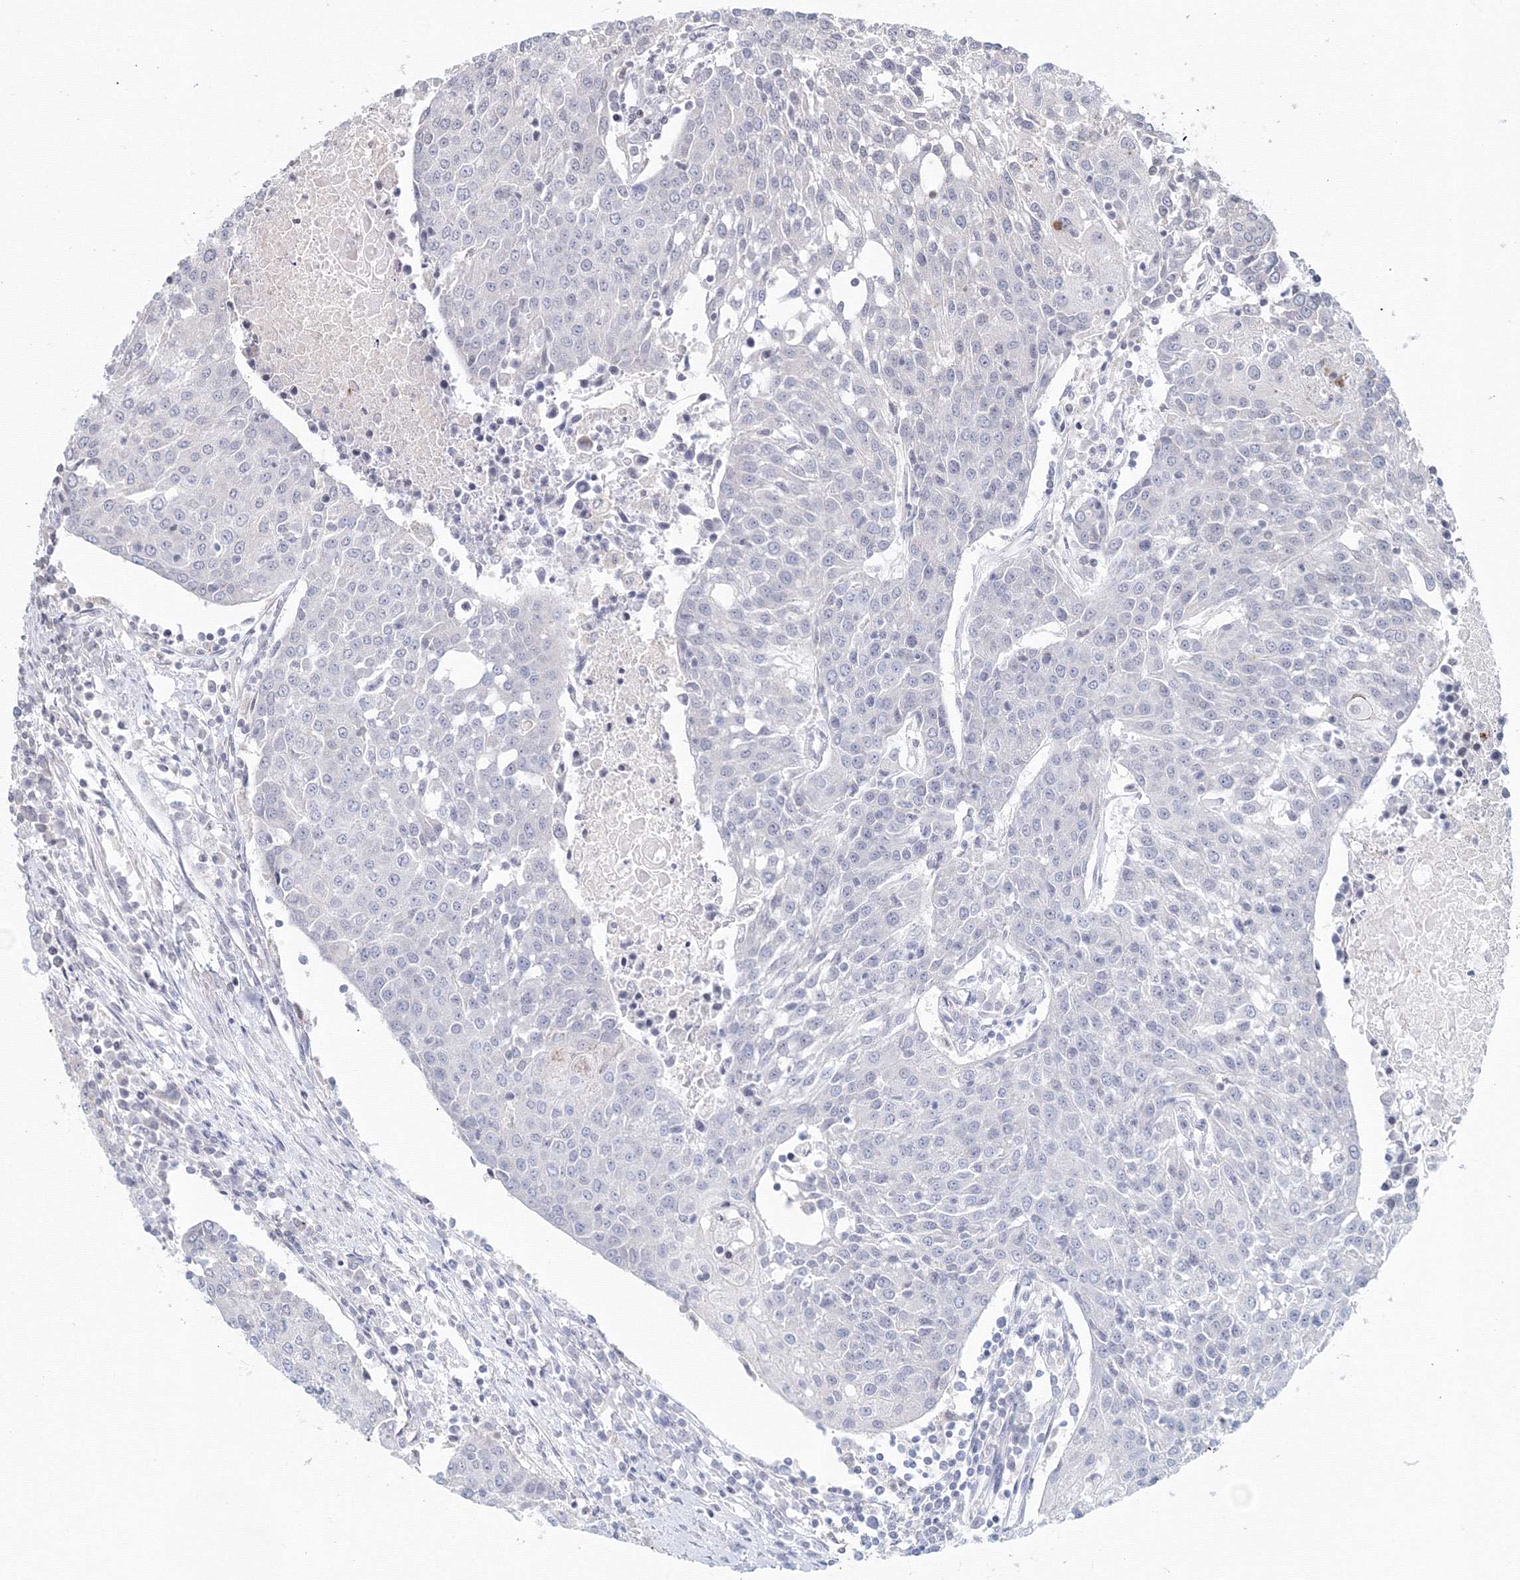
{"staining": {"intensity": "negative", "quantity": "none", "location": "none"}, "tissue": "urothelial cancer", "cell_type": "Tumor cells", "image_type": "cancer", "snomed": [{"axis": "morphology", "description": "Urothelial carcinoma, High grade"}, {"axis": "topography", "description": "Urinary bladder"}], "caption": "The photomicrograph demonstrates no staining of tumor cells in urothelial cancer. (Brightfield microscopy of DAB (3,3'-diaminobenzidine) IHC at high magnification).", "gene": "SLC7A7", "patient": {"sex": "female", "age": 85}}